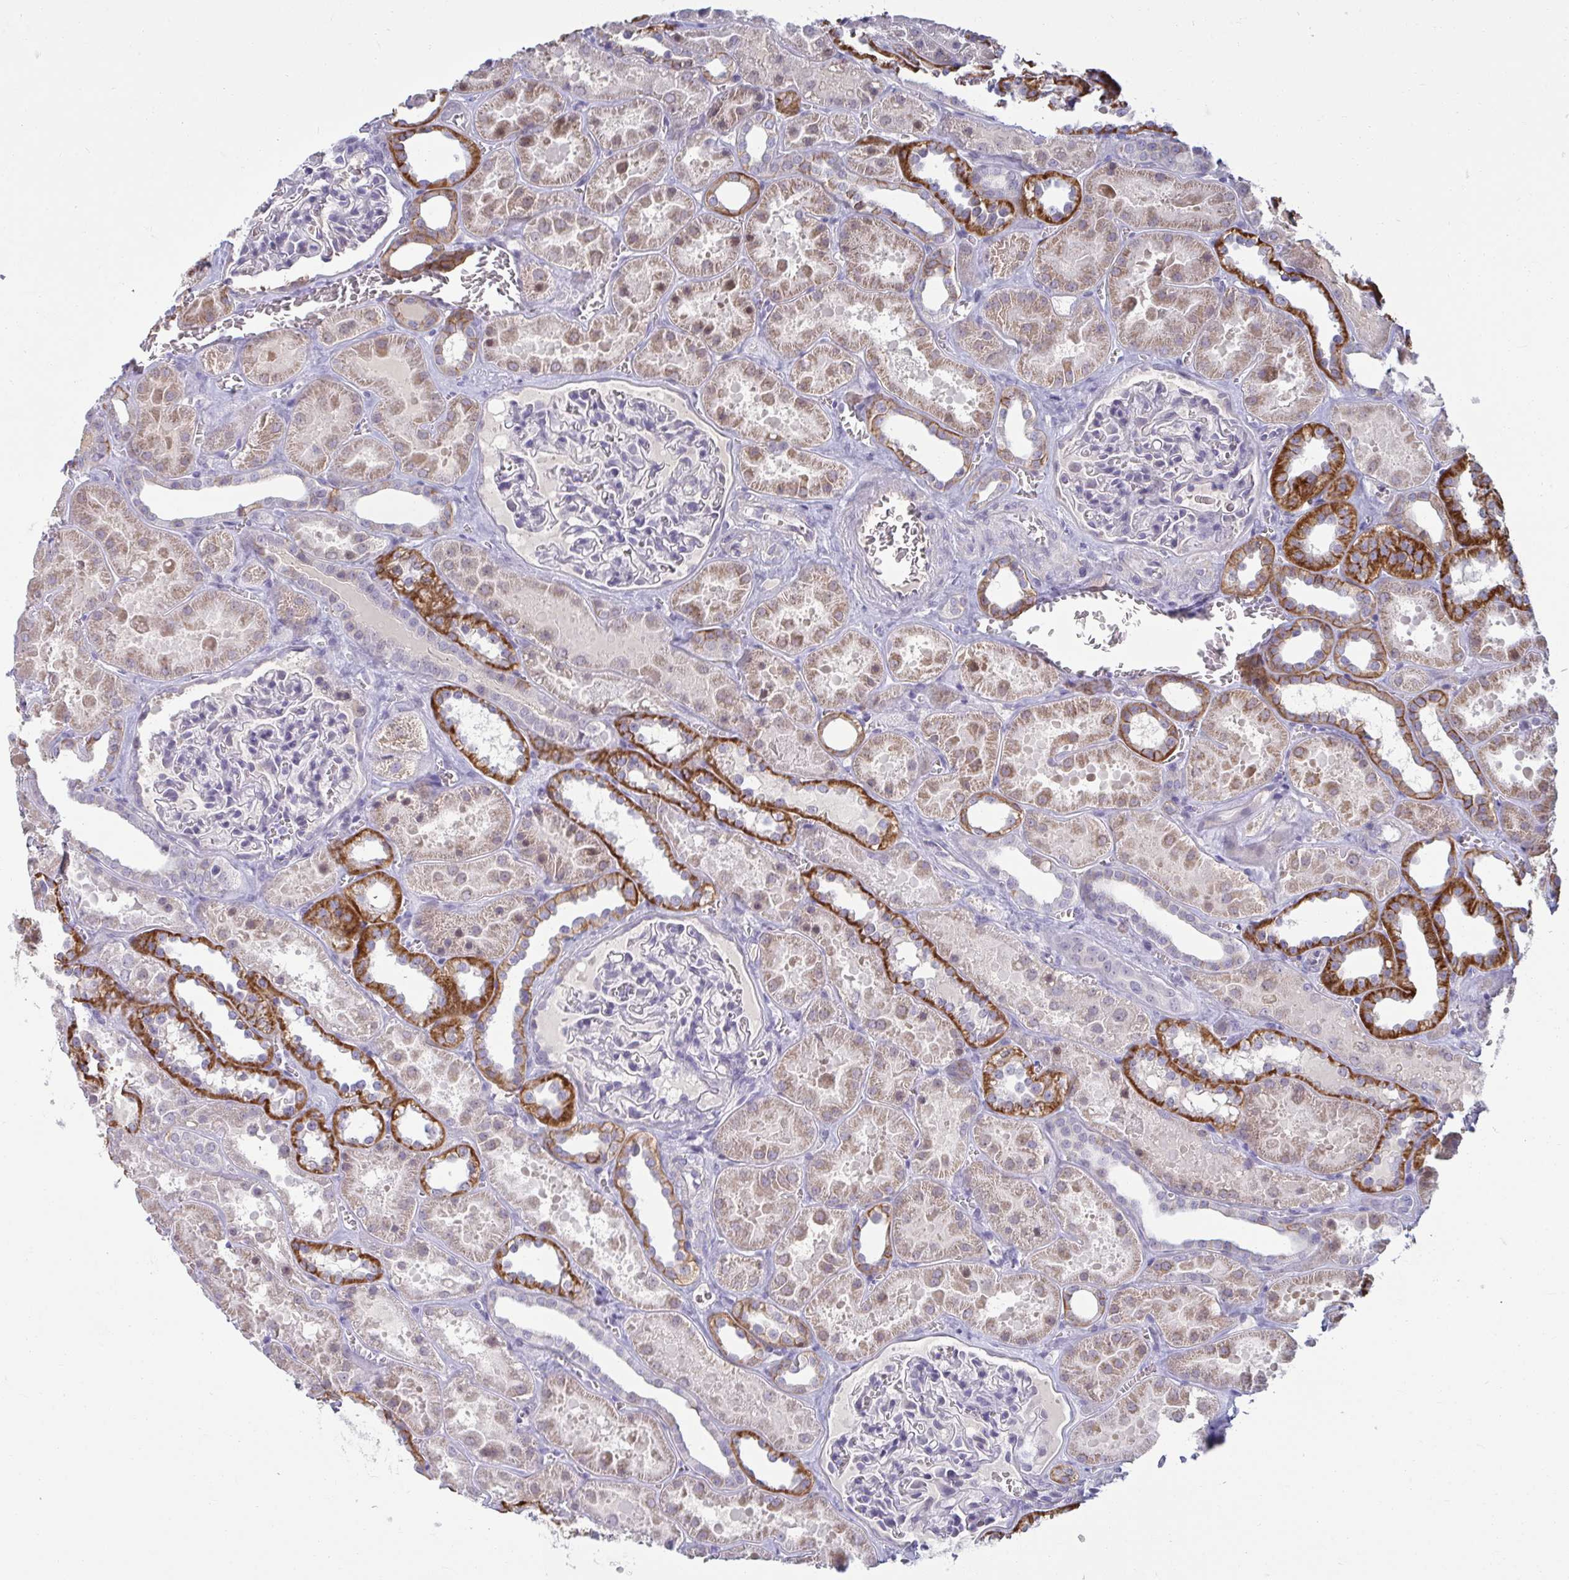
{"staining": {"intensity": "negative", "quantity": "none", "location": "none"}, "tissue": "kidney", "cell_type": "Cells in glomeruli", "image_type": "normal", "snomed": [{"axis": "morphology", "description": "Normal tissue, NOS"}, {"axis": "topography", "description": "Kidney"}], "caption": "A high-resolution histopathology image shows immunohistochemistry (IHC) staining of unremarkable kidney, which shows no significant positivity in cells in glomeruli.", "gene": "RNASEH1", "patient": {"sex": "female", "age": 41}}